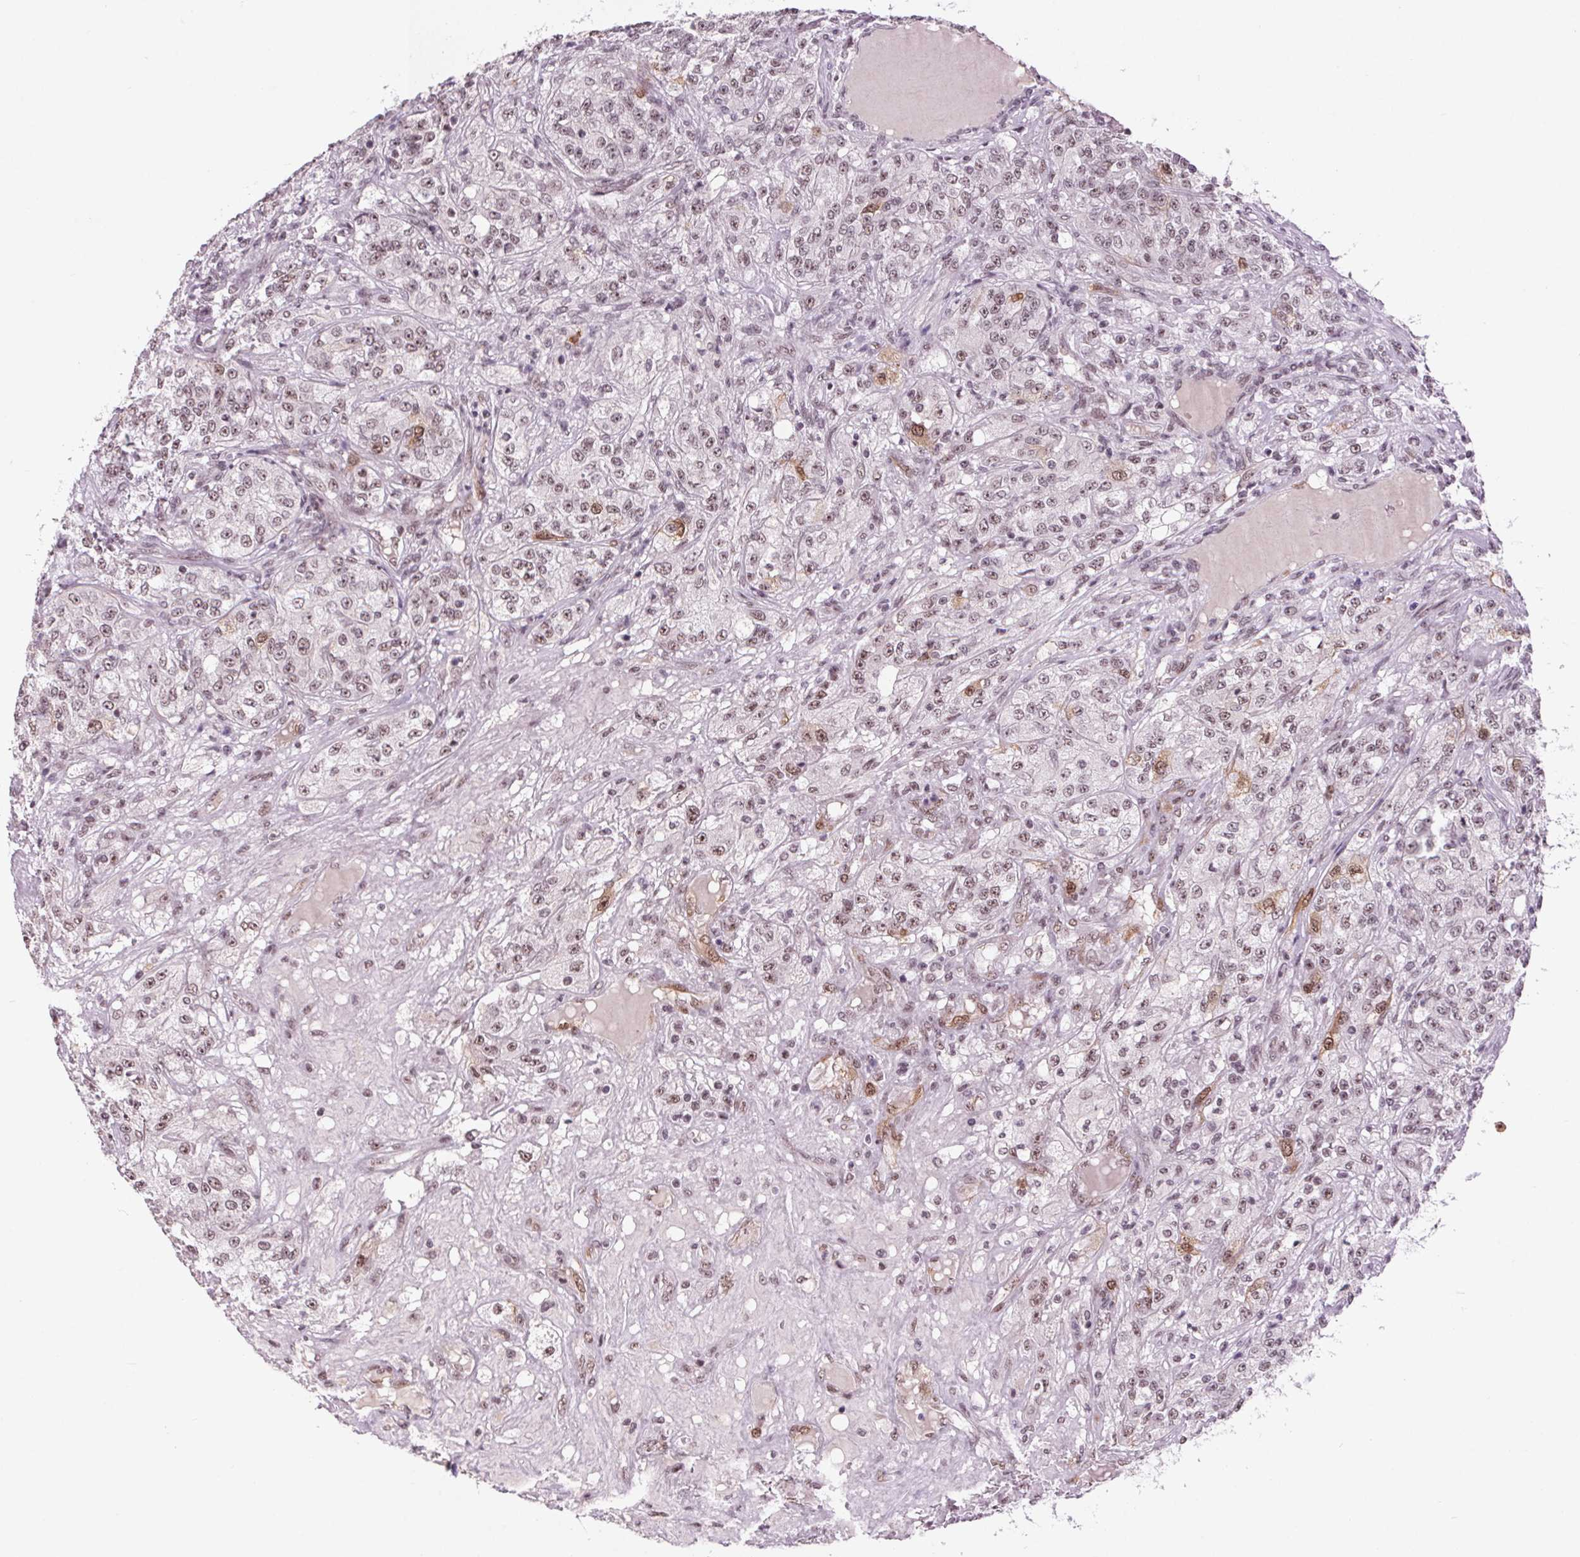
{"staining": {"intensity": "weak", "quantity": "25%-75%", "location": "nuclear"}, "tissue": "renal cancer", "cell_type": "Tumor cells", "image_type": "cancer", "snomed": [{"axis": "morphology", "description": "Adenocarcinoma, NOS"}, {"axis": "topography", "description": "Kidney"}], "caption": "This is an image of IHC staining of renal cancer (adenocarcinoma), which shows weak positivity in the nuclear of tumor cells.", "gene": "CD2BP2", "patient": {"sex": "female", "age": 63}}